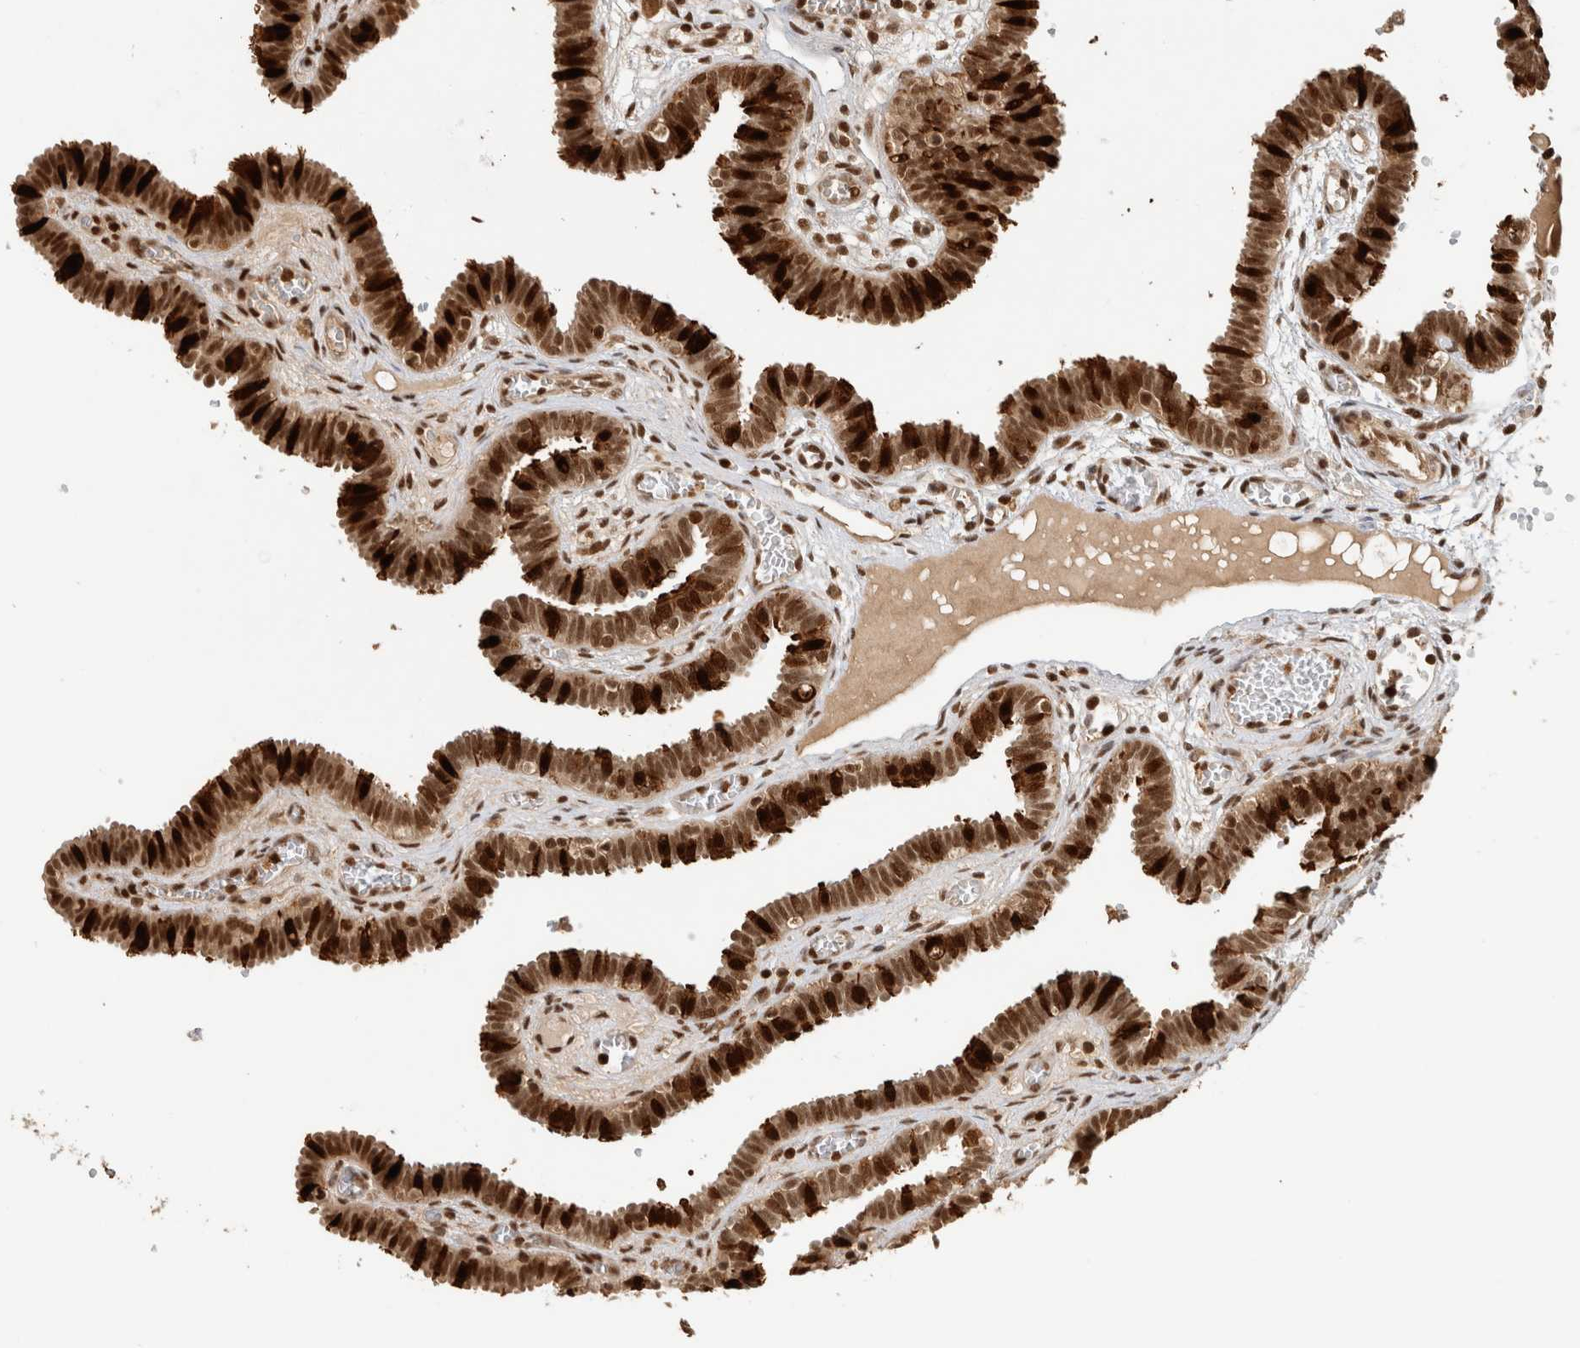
{"staining": {"intensity": "strong", "quantity": ">75%", "location": "cytoplasmic/membranous,nuclear"}, "tissue": "fallopian tube", "cell_type": "Glandular cells", "image_type": "normal", "snomed": [{"axis": "morphology", "description": "Normal tissue, NOS"}, {"axis": "topography", "description": "Fallopian tube"}, {"axis": "topography", "description": "Placenta"}], "caption": "This is an image of IHC staining of normal fallopian tube, which shows strong positivity in the cytoplasmic/membranous,nuclear of glandular cells.", "gene": "SNRNP40", "patient": {"sex": "female", "age": 32}}